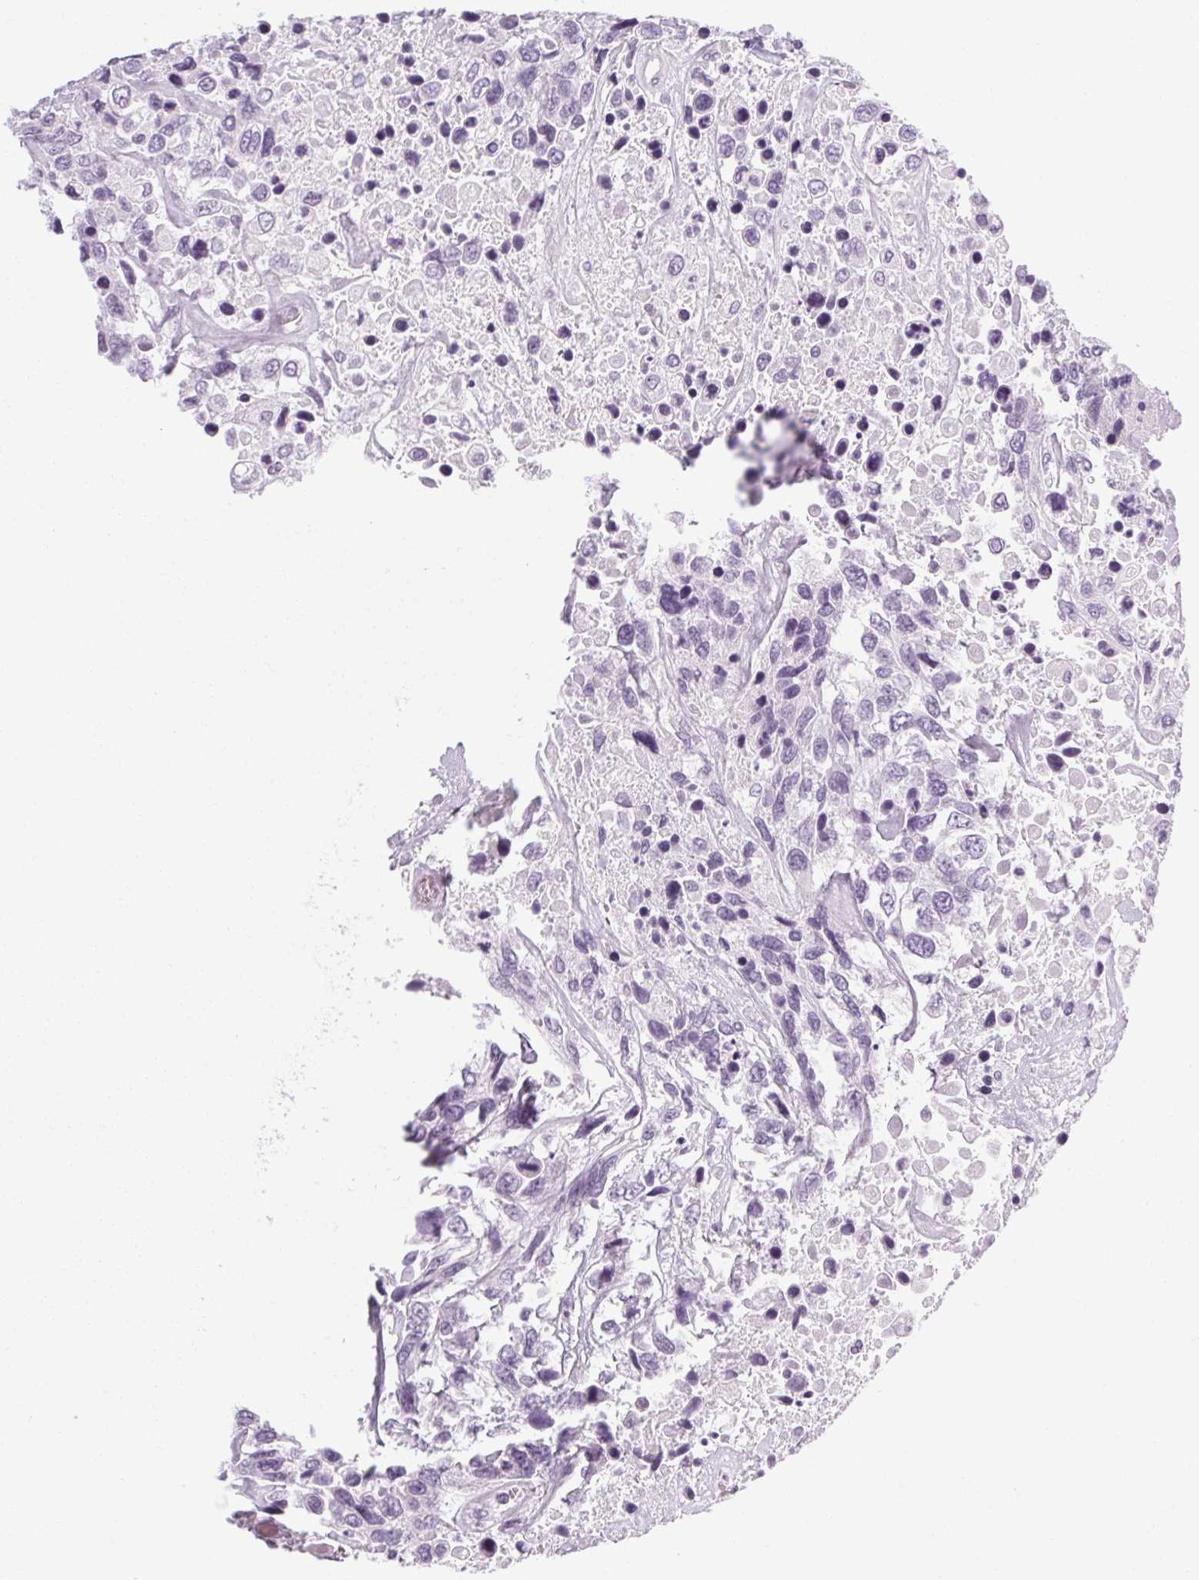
{"staining": {"intensity": "negative", "quantity": "none", "location": "none"}, "tissue": "urothelial cancer", "cell_type": "Tumor cells", "image_type": "cancer", "snomed": [{"axis": "morphology", "description": "Urothelial carcinoma, High grade"}, {"axis": "topography", "description": "Urinary bladder"}], "caption": "IHC photomicrograph of neoplastic tissue: human urothelial cancer stained with DAB shows no significant protein positivity in tumor cells.", "gene": "POMC", "patient": {"sex": "female", "age": 70}}